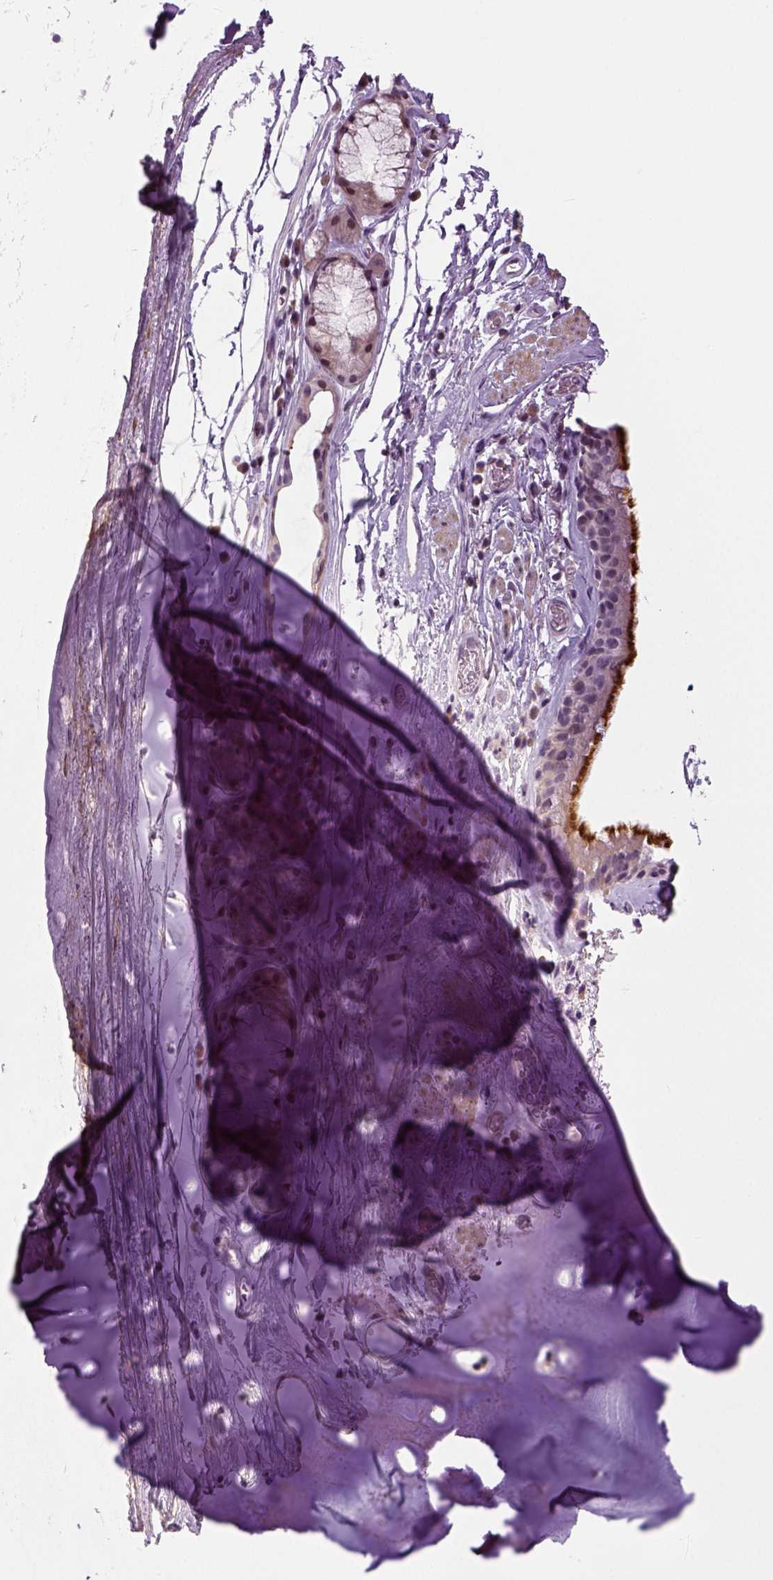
{"staining": {"intensity": "moderate", "quantity": "25%-75%", "location": "cytoplasmic/membranous"}, "tissue": "bronchus", "cell_type": "Respiratory epithelial cells", "image_type": "normal", "snomed": [{"axis": "morphology", "description": "Normal tissue, NOS"}, {"axis": "topography", "description": "Cartilage tissue"}, {"axis": "topography", "description": "Bronchus"}], "caption": "DAB (3,3'-diaminobenzidine) immunohistochemical staining of unremarkable bronchus reveals moderate cytoplasmic/membranous protein positivity in approximately 25%-75% of respiratory epithelial cells. (DAB (3,3'-diaminobenzidine) = brown stain, brightfield microscopy at high magnification).", "gene": "NECAB1", "patient": {"sex": "male", "age": 58}}